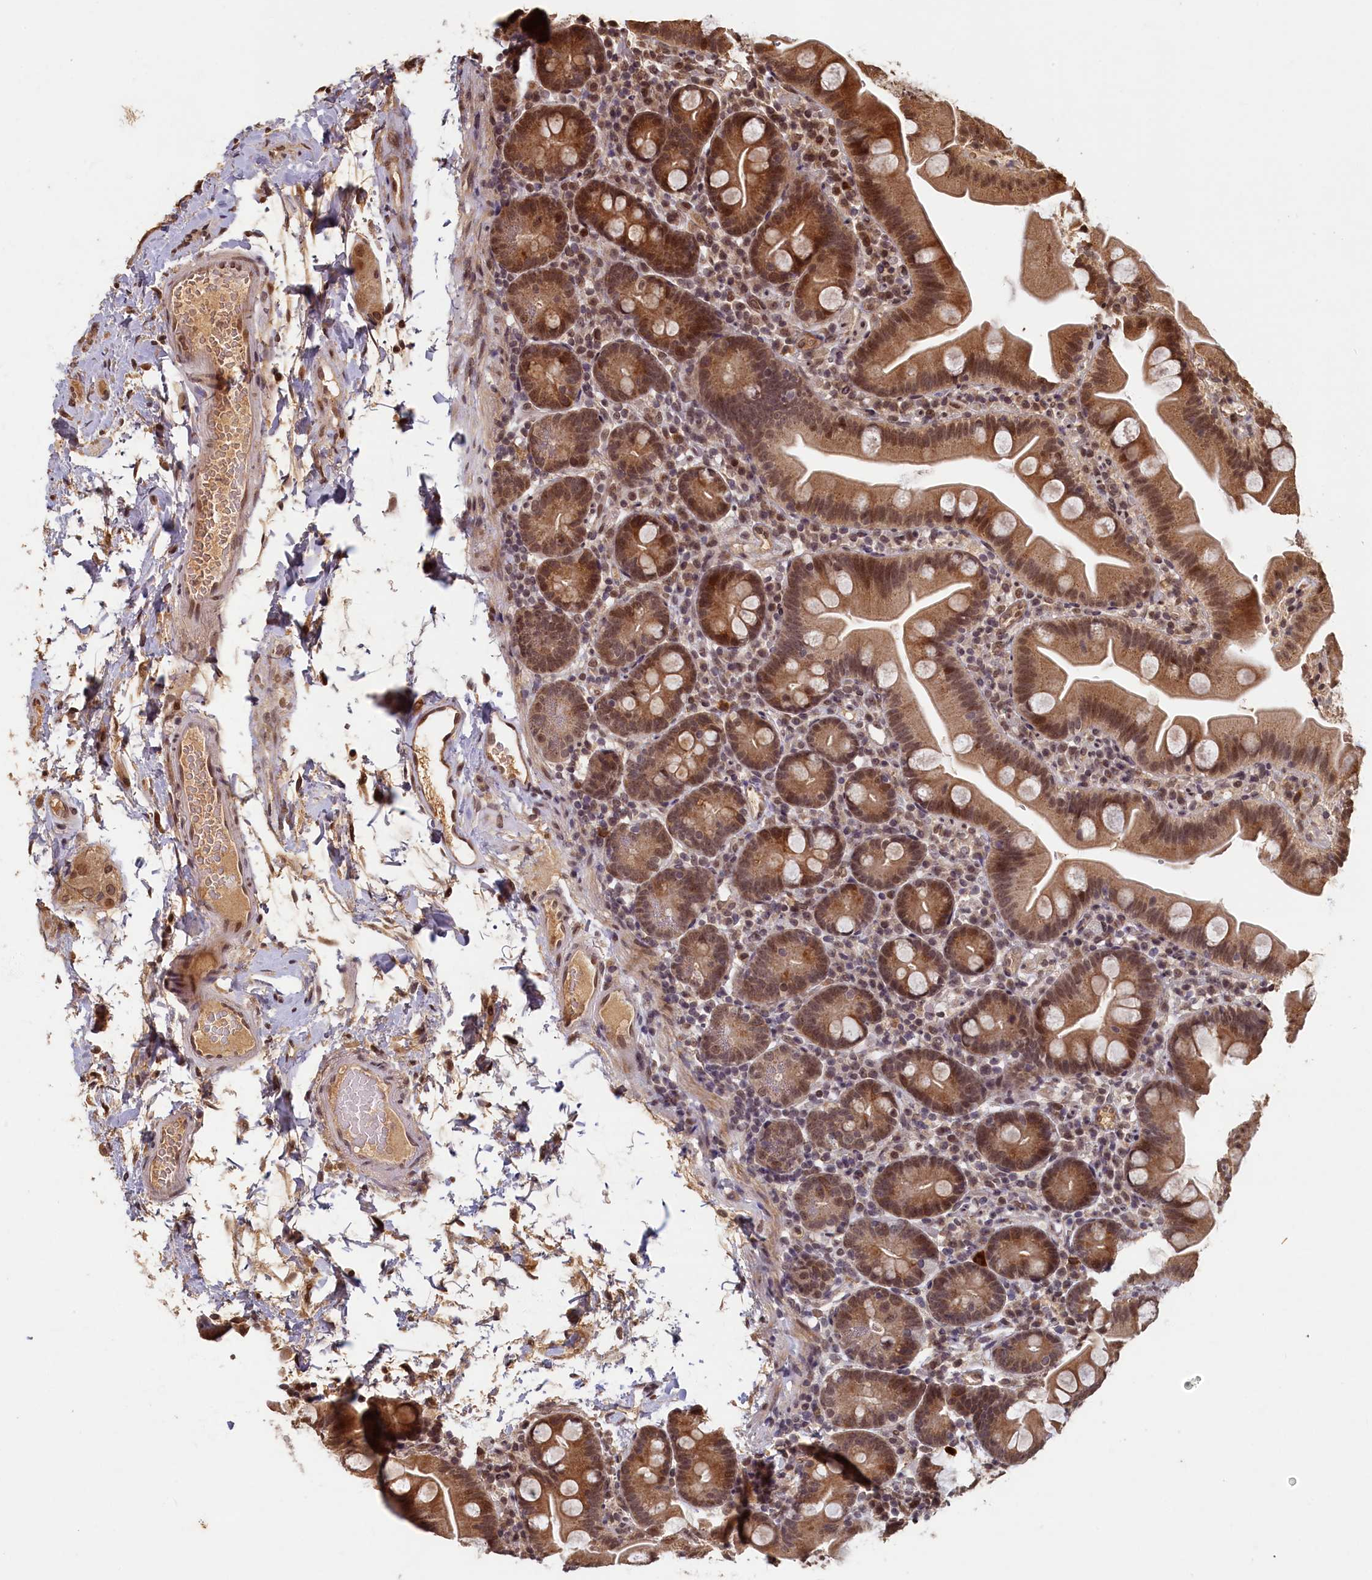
{"staining": {"intensity": "moderate", "quantity": ">75%", "location": "cytoplasmic/membranous,nuclear"}, "tissue": "small intestine", "cell_type": "Glandular cells", "image_type": "normal", "snomed": [{"axis": "morphology", "description": "Normal tissue, NOS"}, {"axis": "topography", "description": "Small intestine"}], "caption": "An IHC photomicrograph of normal tissue is shown. Protein staining in brown labels moderate cytoplasmic/membranous,nuclear positivity in small intestine within glandular cells. The staining was performed using DAB to visualize the protein expression in brown, while the nuclei were stained in blue with hematoxylin (Magnification: 20x).", "gene": "CKAP2L", "patient": {"sex": "female", "age": 68}}